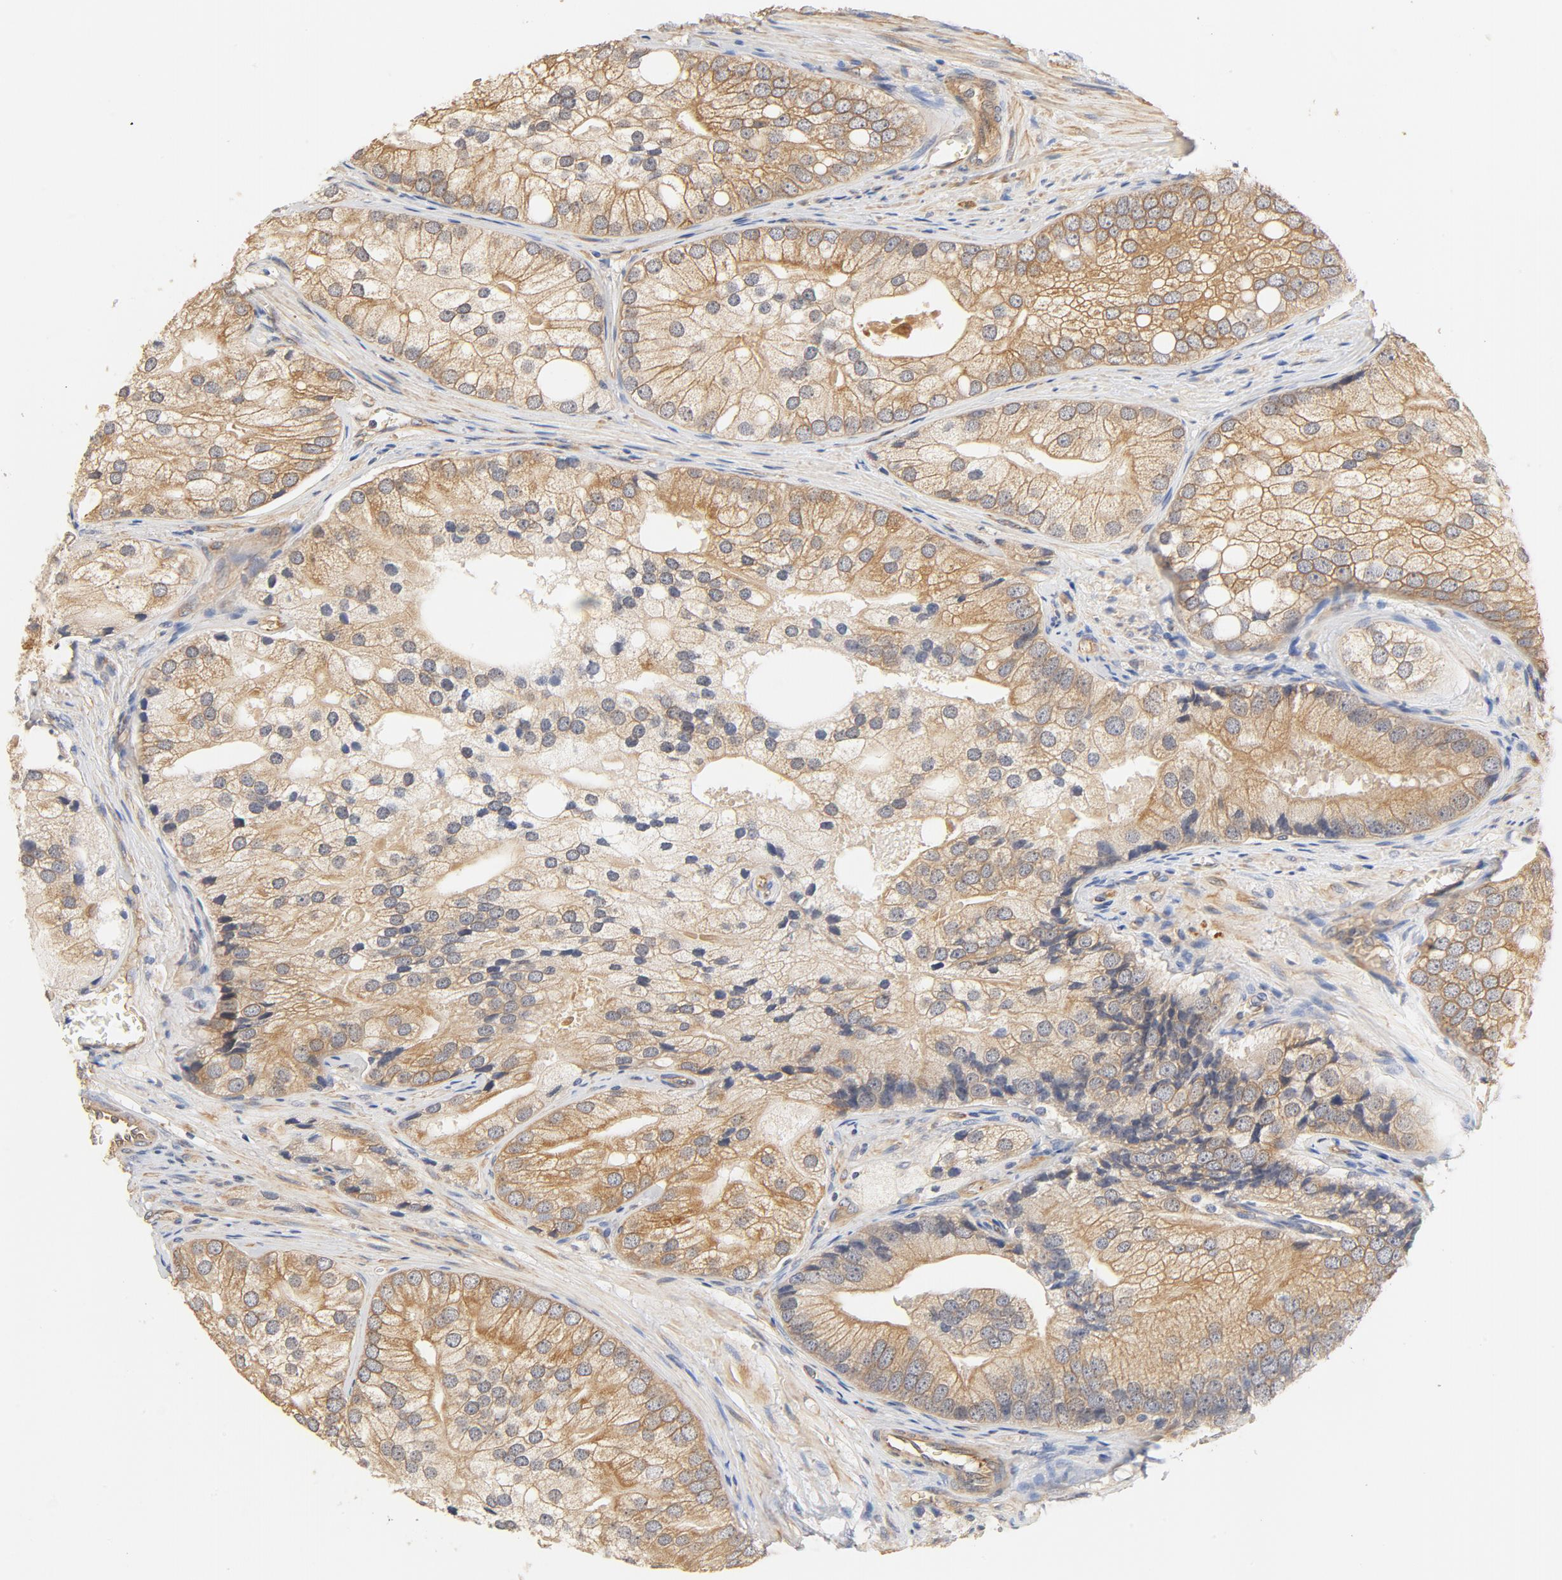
{"staining": {"intensity": "moderate", "quantity": ">75%", "location": "cytoplasmic/membranous"}, "tissue": "prostate cancer", "cell_type": "Tumor cells", "image_type": "cancer", "snomed": [{"axis": "morphology", "description": "Adenocarcinoma, Low grade"}, {"axis": "topography", "description": "Prostate"}], "caption": "An image of prostate cancer (adenocarcinoma (low-grade)) stained for a protein exhibits moderate cytoplasmic/membranous brown staining in tumor cells.", "gene": "UBE2J1", "patient": {"sex": "male", "age": 69}}